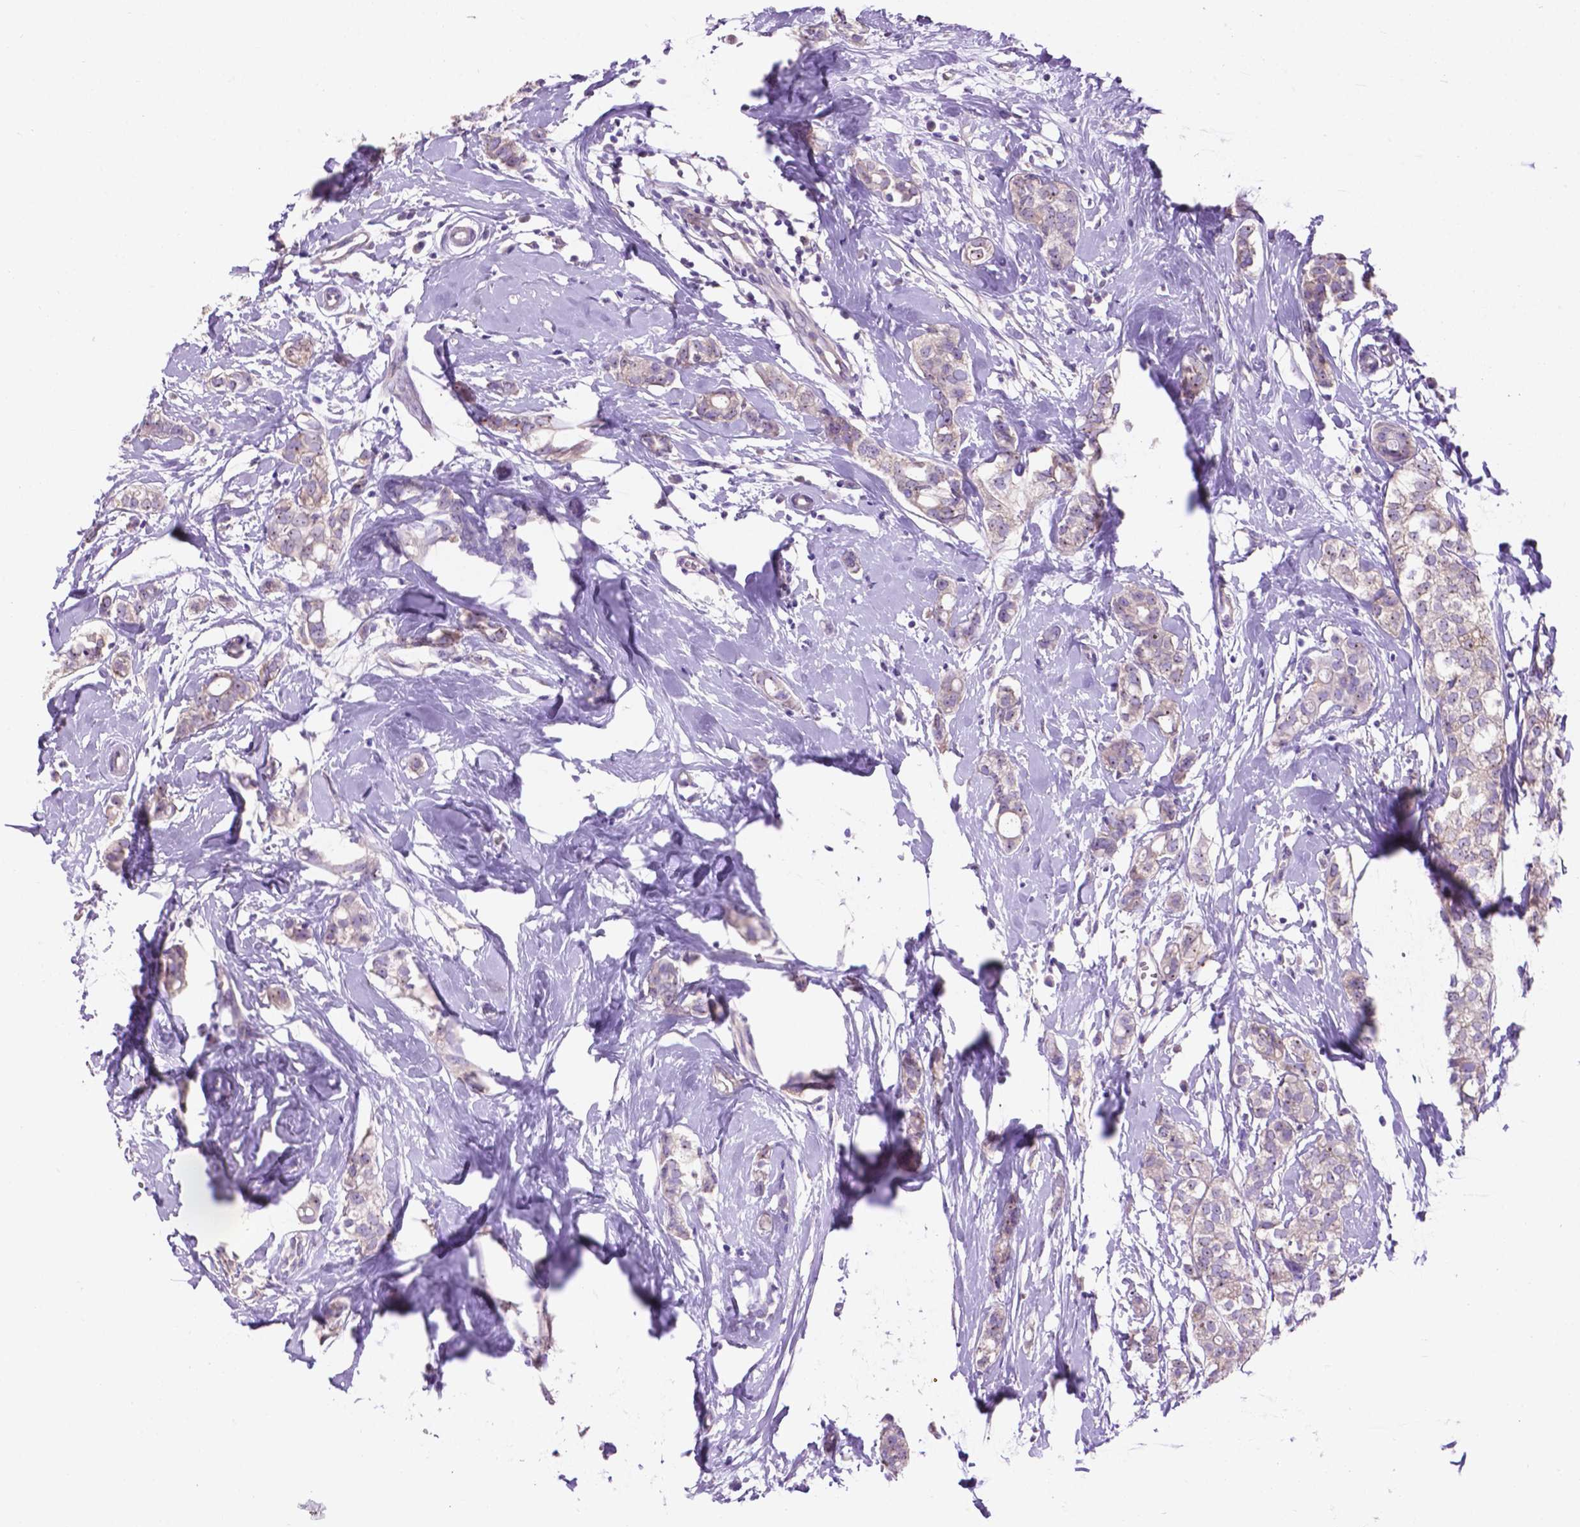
{"staining": {"intensity": "negative", "quantity": "none", "location": "none"}, "tissue": "breast cancer", "cell_type": "Tumor cells", "image_type": "cancer", "snomed": [{"axis": "morphology", "description": "Duct carcinoma"}, {"axis": "topography", "description": "Breast"}], "caption": "This is a micrograph of IHC staining of breast cancer (intraductal carcinoma), which shows no positivity in tumor cells.", "gene": "SPDYA", "patient": {"sex": "female", "age": 40}}